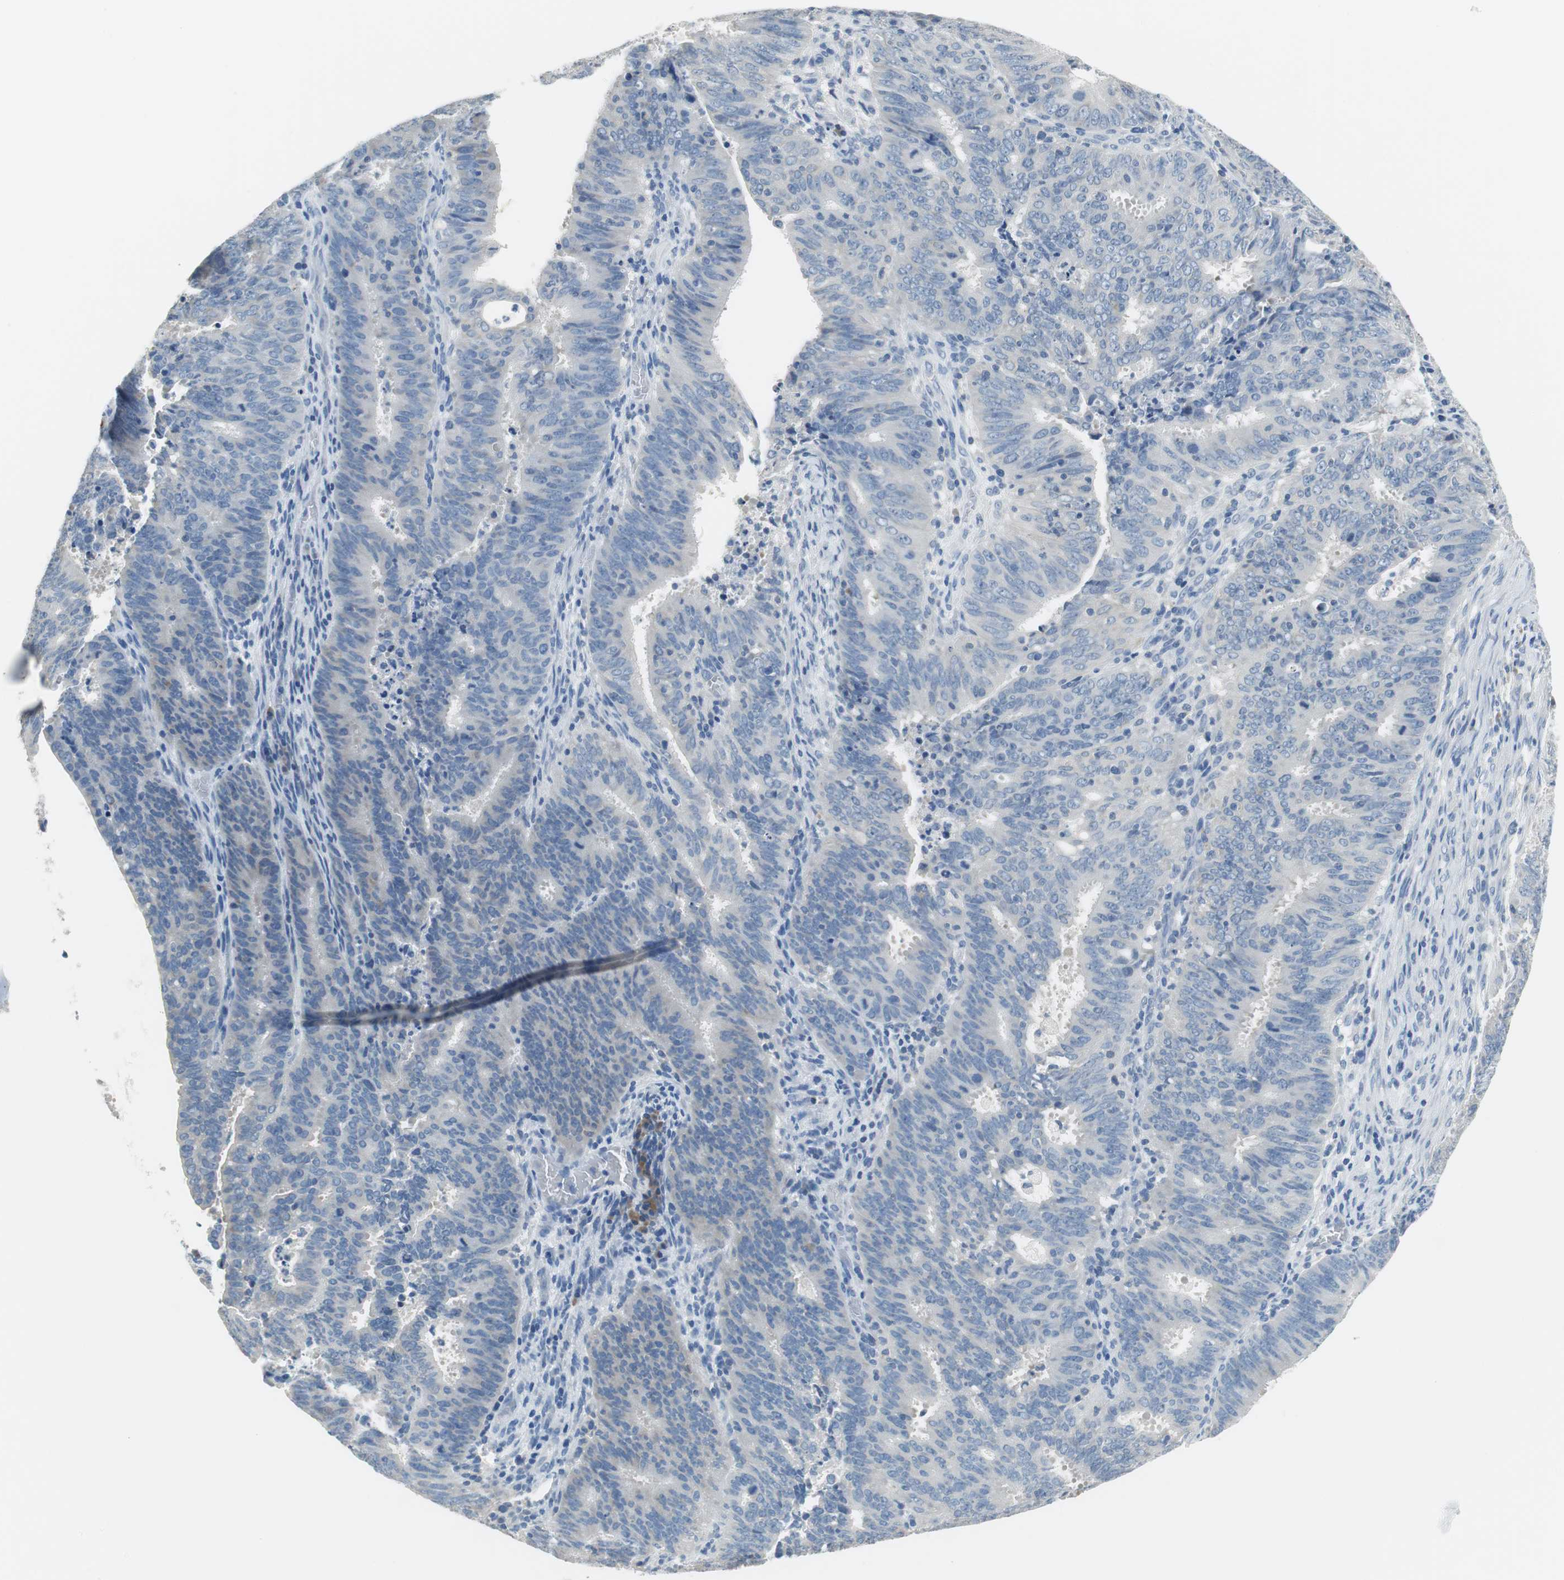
{"staining": {"intensity": "negative", "quantity": "none", "location": "none"}, "tissue": "cervical cancer", "cell_type": "Tumor cells", "image_type": "cancer", "snomed": [{"axis": "morphology", "description": "Adenocarcinoma, NOS"}, {"axis": "topography", "description": "Cervix"}], "caption": "Cervical adenocarcinoma was stained to show a protein in brown. There is no significant expression in tumor cells.", "gene": "GLCCI1", "patient": {"sex": "female", "age": 44}}